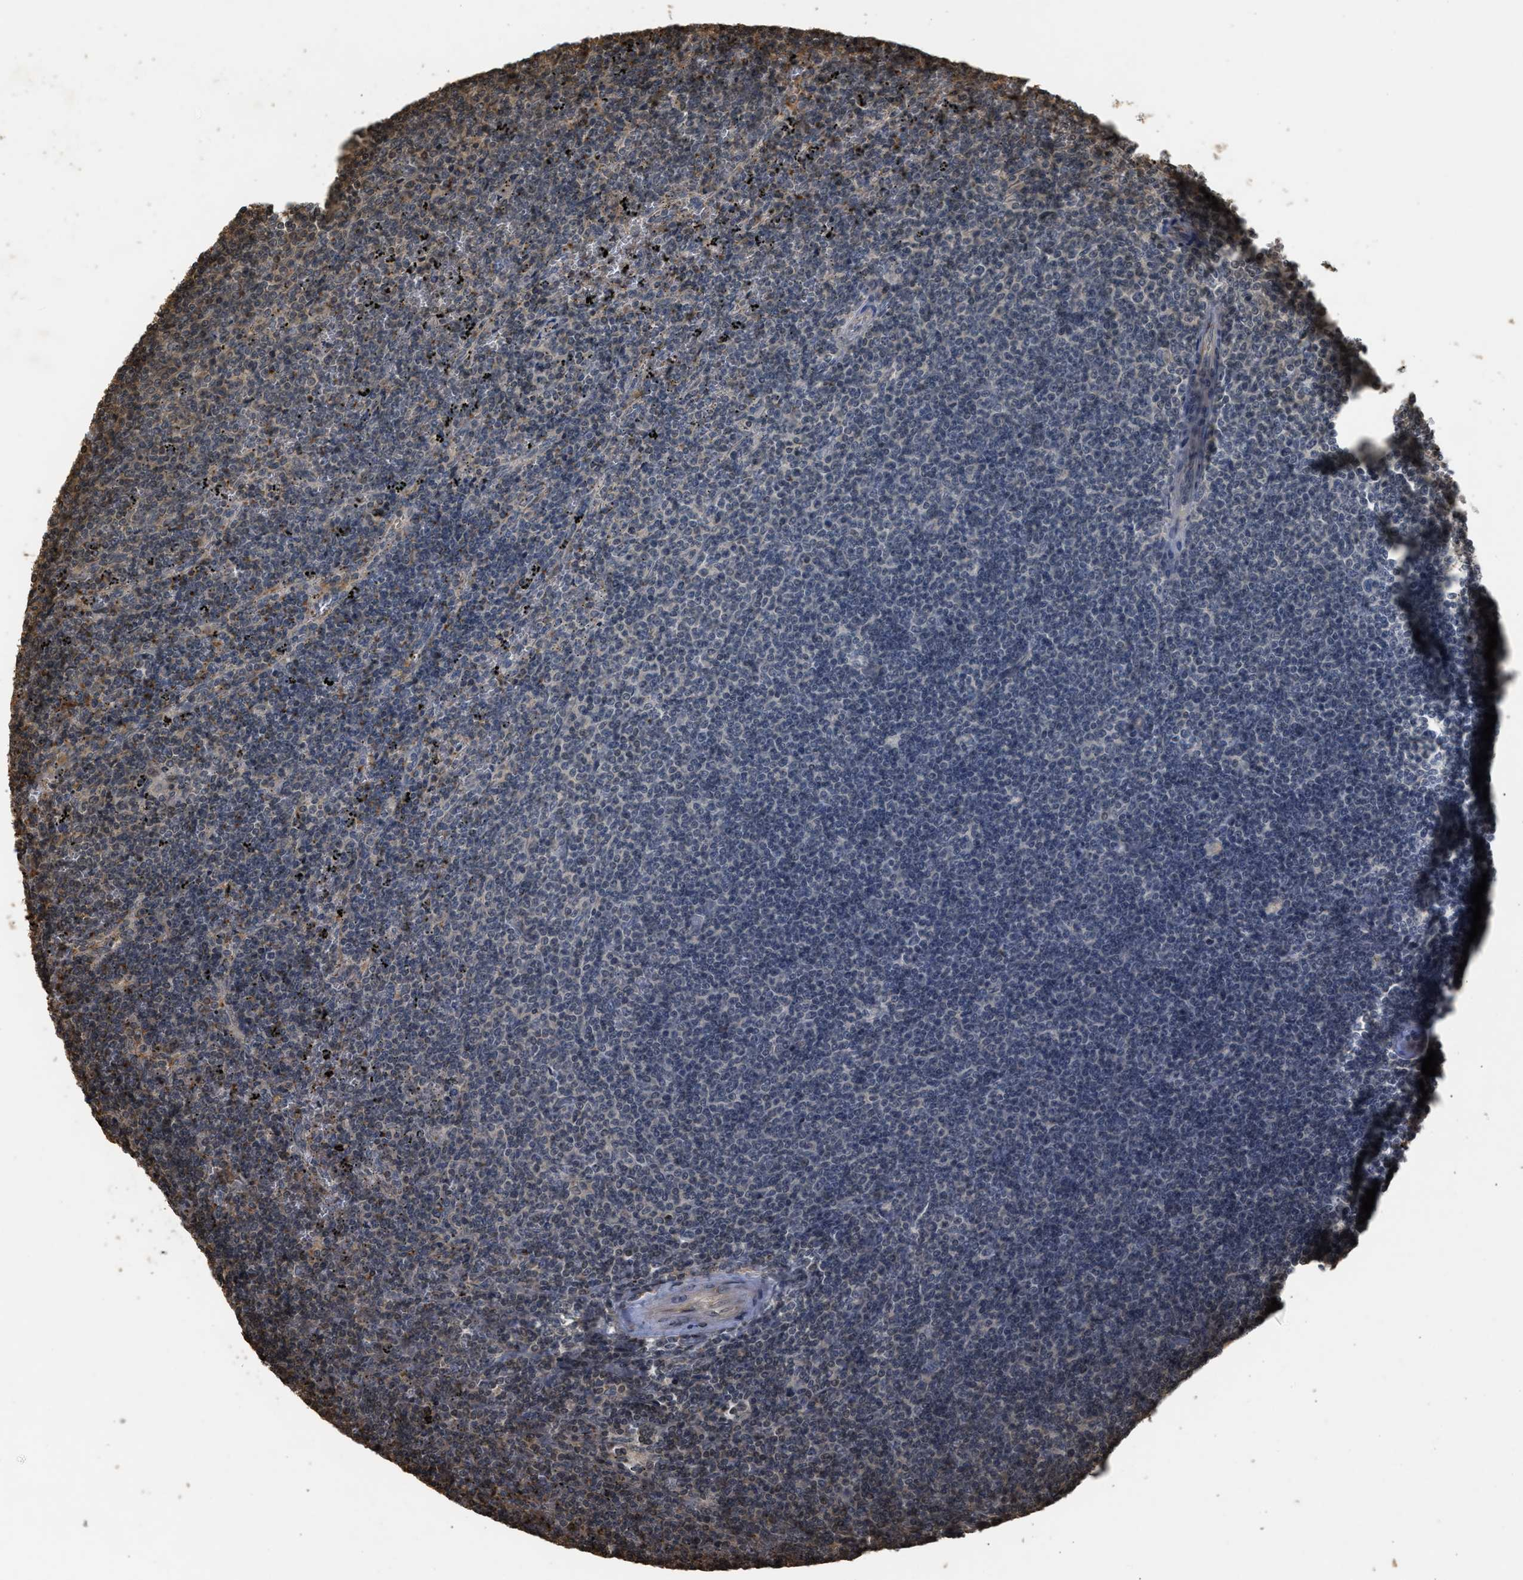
{"staining": {"intensity": "negative", "quantity": "none", "location": "none"}, "tissue": "lymphoma", "cell_type": "Tumor cells", "image_type": "cancer", "snomed": [{"axis": "morphology", "description": "Malignant lymphoma, non-Hodgkin's type, Low grade"}, {"axis": "topography", "description": "Spleen"}], "caption": "Lymphoma was stained to show a protein in brown. There is no significant staining in tumor cells.", "gene": "ARHGDIA", "patient": {"sex": "female", "age": 50}}